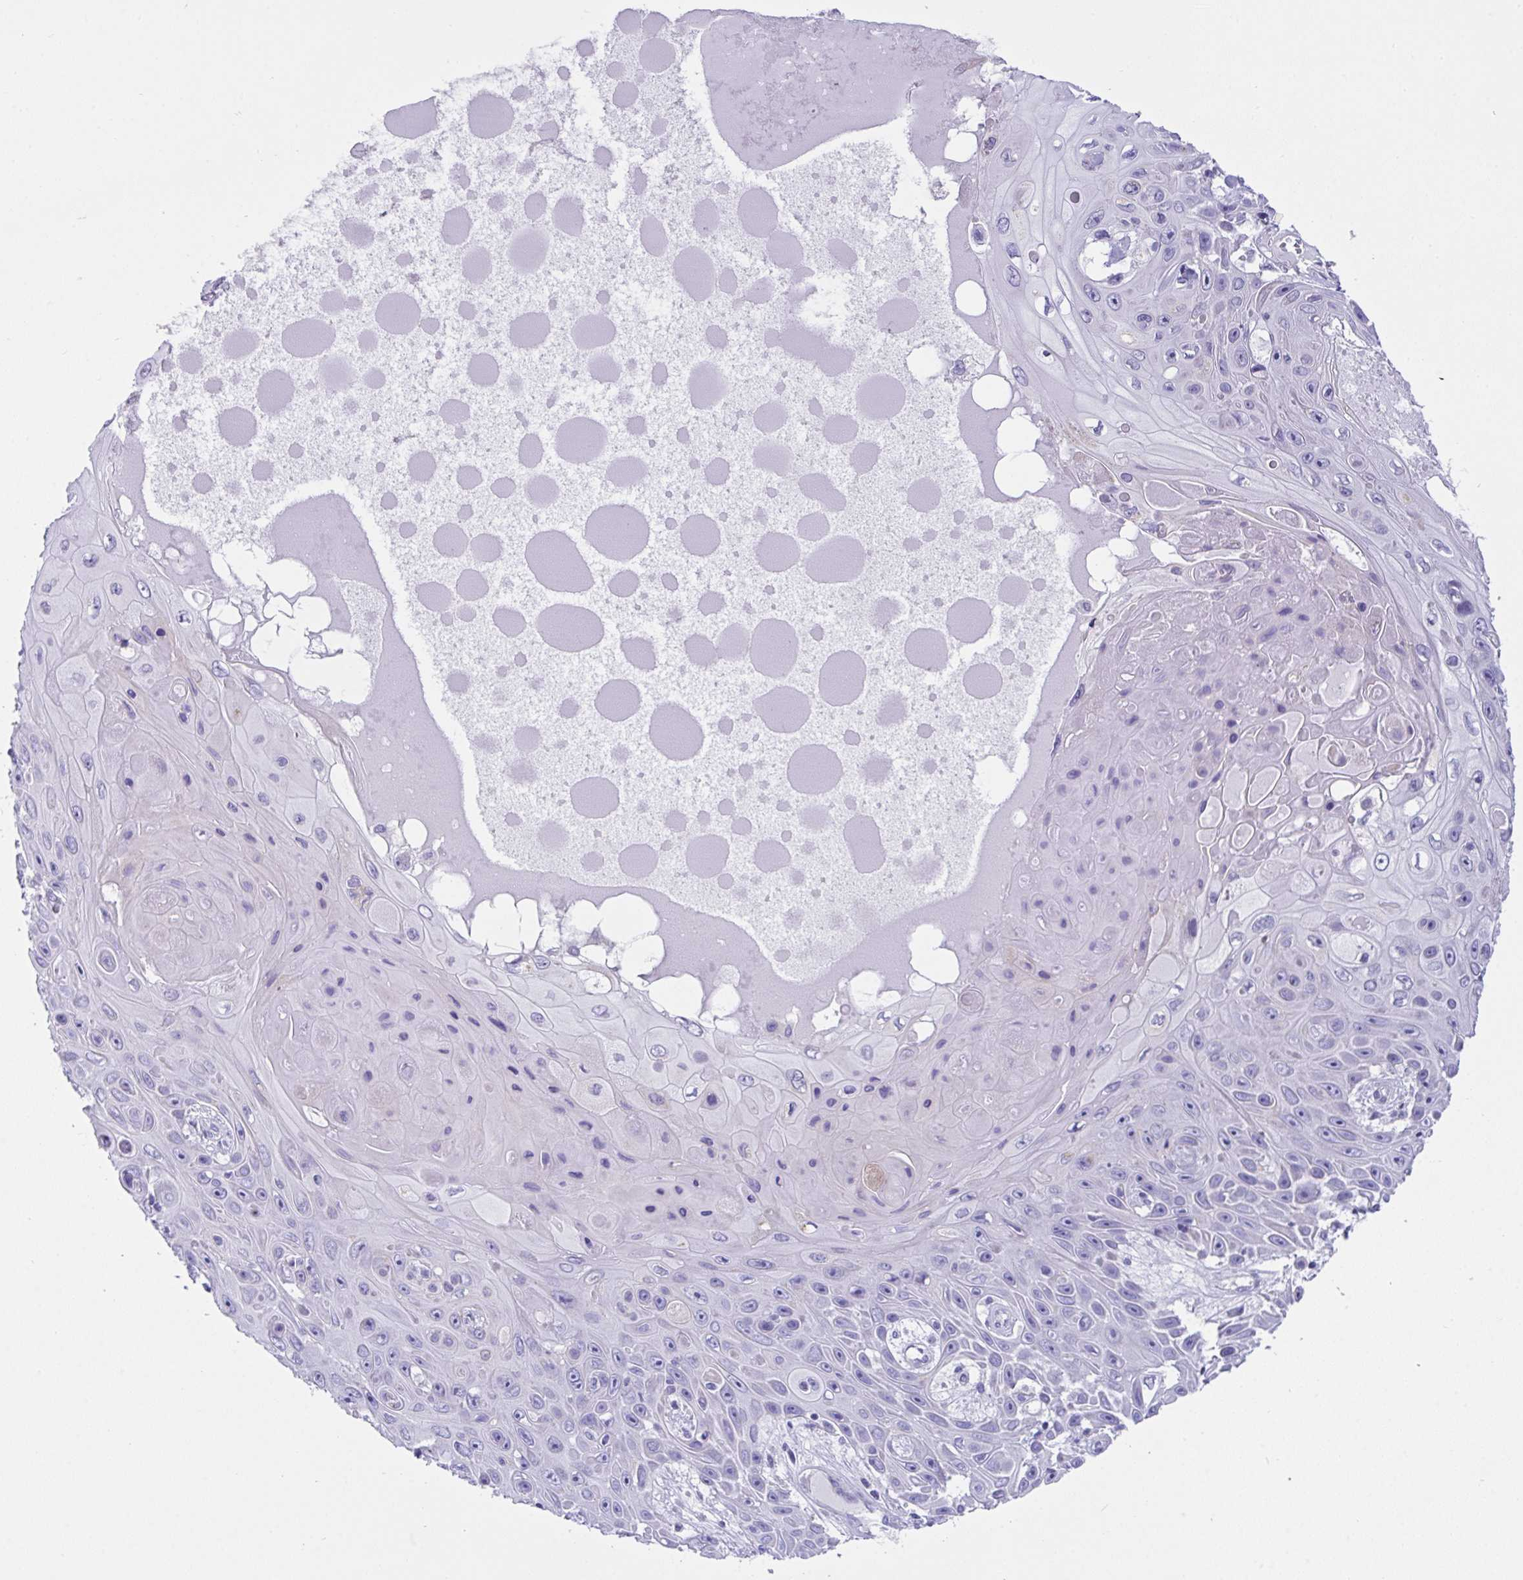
{"staining": {"intensity": "negative", "quantity": "none", "location": "none"}, "tissue": "skin cancer", "cell_type": "Tumor cells", "image_type": "cancer", "snomed": [{"axis": "morphology", "description": "Squamous cell carcinoma, NOS"}, {"axis": "topography", "description": "Skin"}], "caption": "High power microscopy image of an immunohistochemistry (IHC) micrograph of skin cancer, revealing no significant positivity in tumor cells.", "gene": "TMEM106B", "patient": {"sex": "male", "age": 82}}